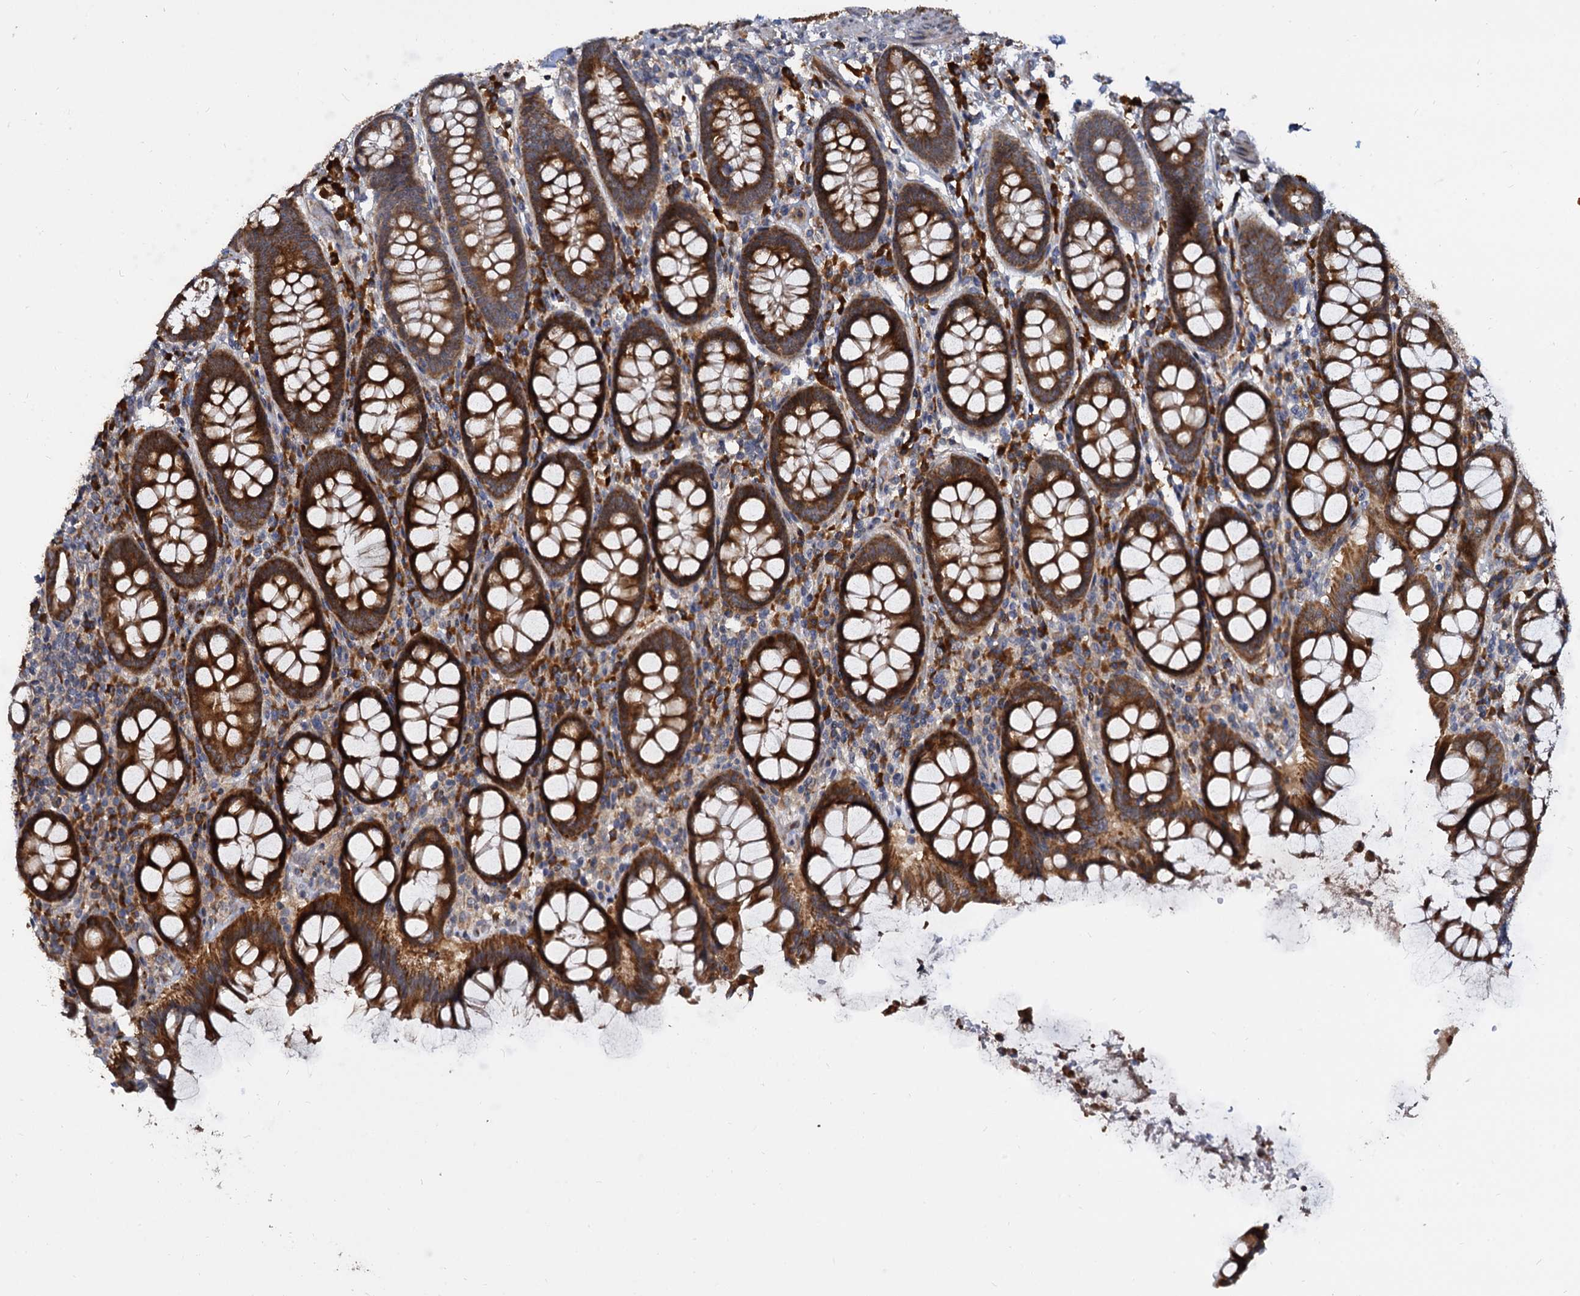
{"staining": {"intensity": "moderate", "quantity": ">75%", "location": "cytoplasmic/membranous"}, "tissue": "colon", "cell_type": "Endothelial cells", "image_type": "normal", "snomed": [{"axis": "morphology", "description": "Normal tissue, NOS"}, {"axis": "topography", "description": "Colon"}], "caption": "A micrograph of colon stained for a protein reveals moderate cytoplasmic/membranous brown staining in endothelial cells.", "gene": "WWC3", "patient": {"sex": "female", "age": 79}}